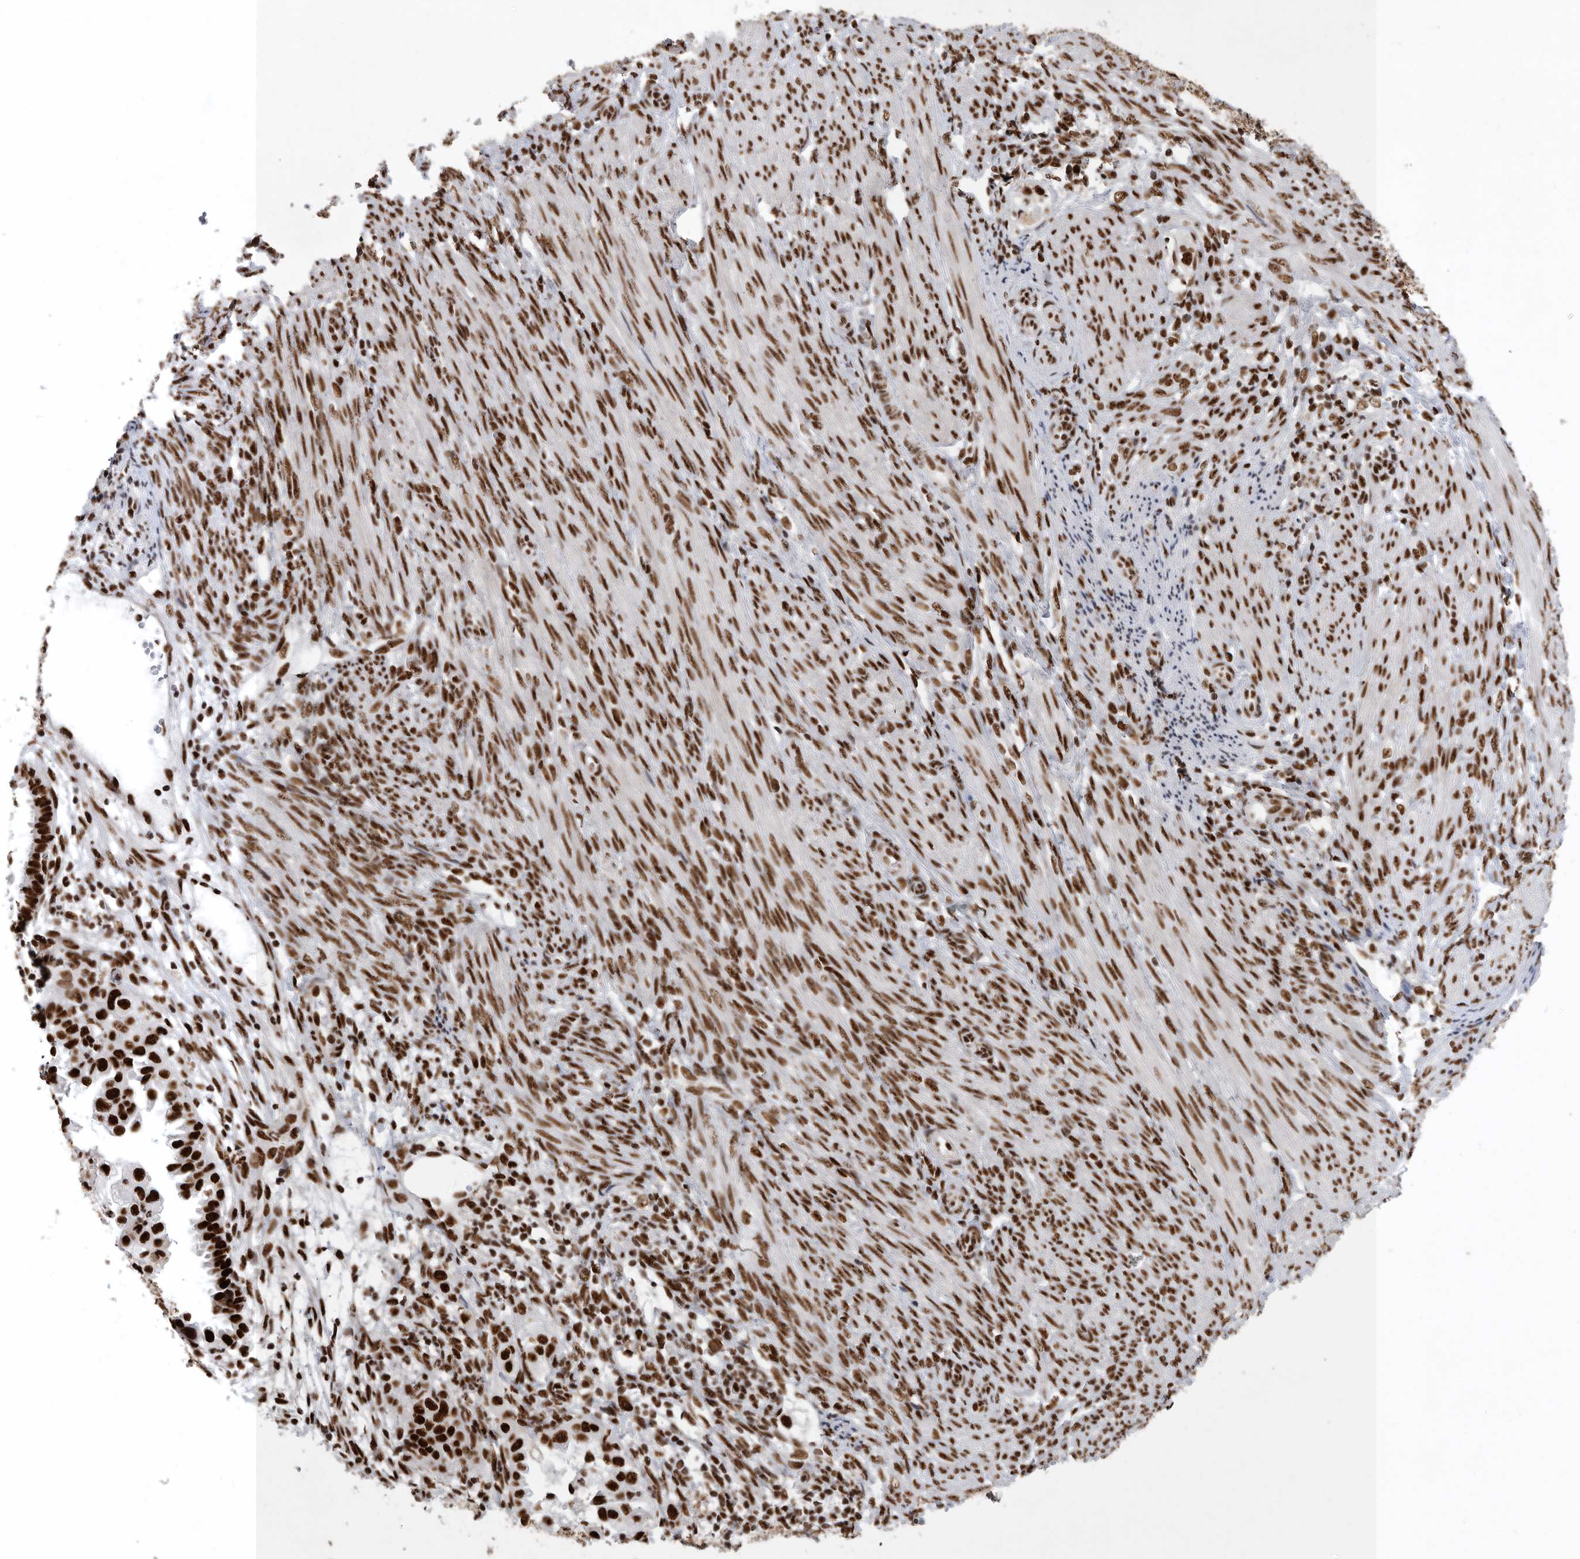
{"staining": {"intensity": "strong", "quantity": ">75%", "location": "nuclear"}, "tissue": "endometrial cancer", "cell_type": "Tumor cells", "image_type": "cancer", "snomed": [{"axis": "morphology", "description": "Adenocarcinoma, NOS"}, {"axis": "topography", "description": "Endometrium"}], "caption": "A high amount of strong nuclear staining is seen in about >75% of tumor cells in adenocarcinoma (endometrial) tissue.", "gene": "BCLAF1", "patient": {"sex": "female", "age": 85}}